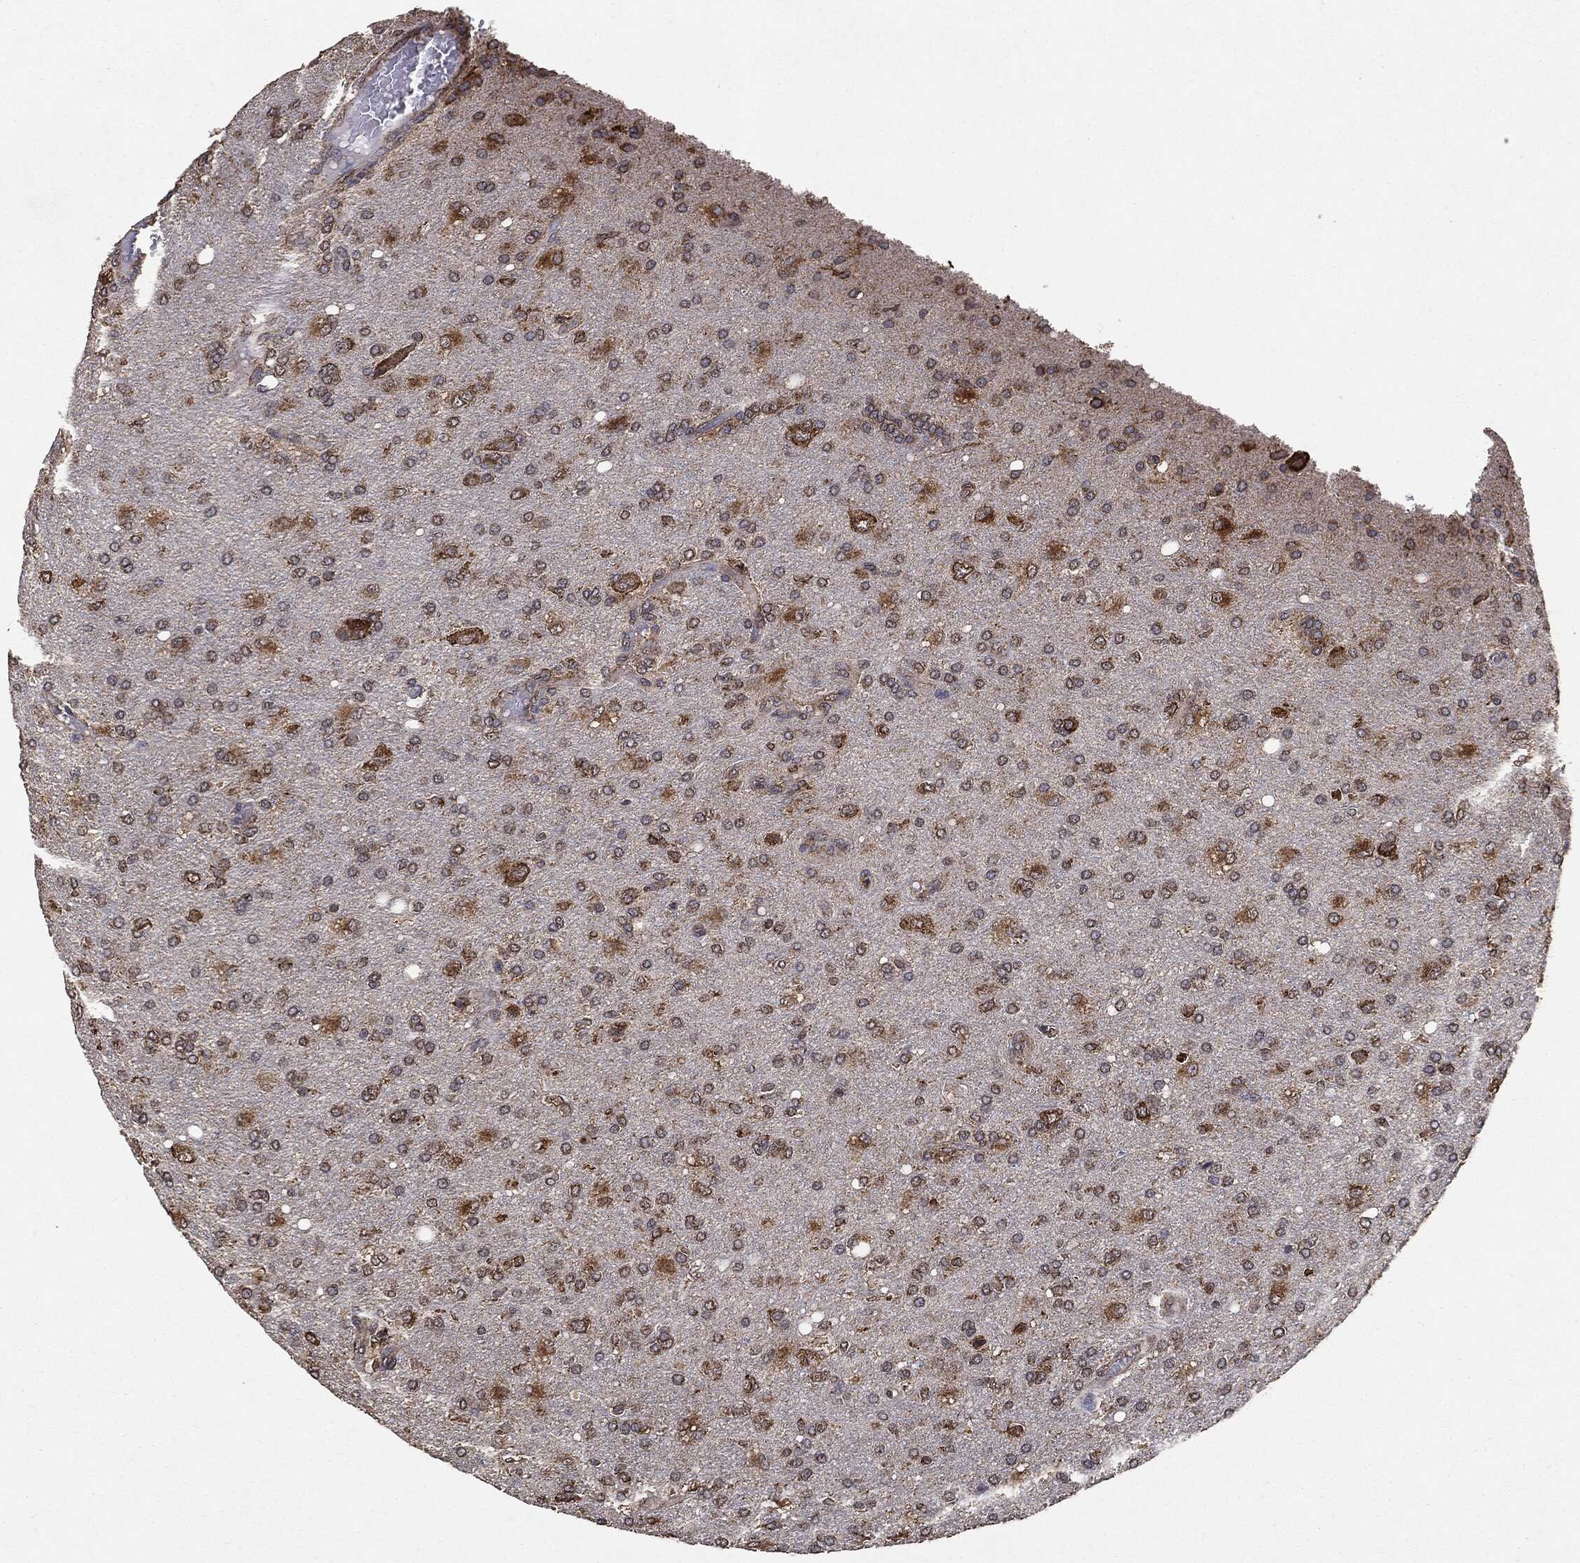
{"staining": {"intensity": "moderate", "quantity": "25%-75%", "location": "cytoplasmic/membranous"}, "tissue": "glioma", "cell_type": "Tumor cells", "image_type": "cancer", "snomed": [{"axis": "morphology", "description": "Glioma, malignant, High grade"}, {"axis": "topography", "description": "Cerebral cortex"}], "caption": "Glioma stained for a protein (brown) shows moderate cytoplasmic/membranous positive expression in approximately 25%-75% of tumor cells.", "gene": "MTOR", "patient": {"sex": "male", "age": 70}}